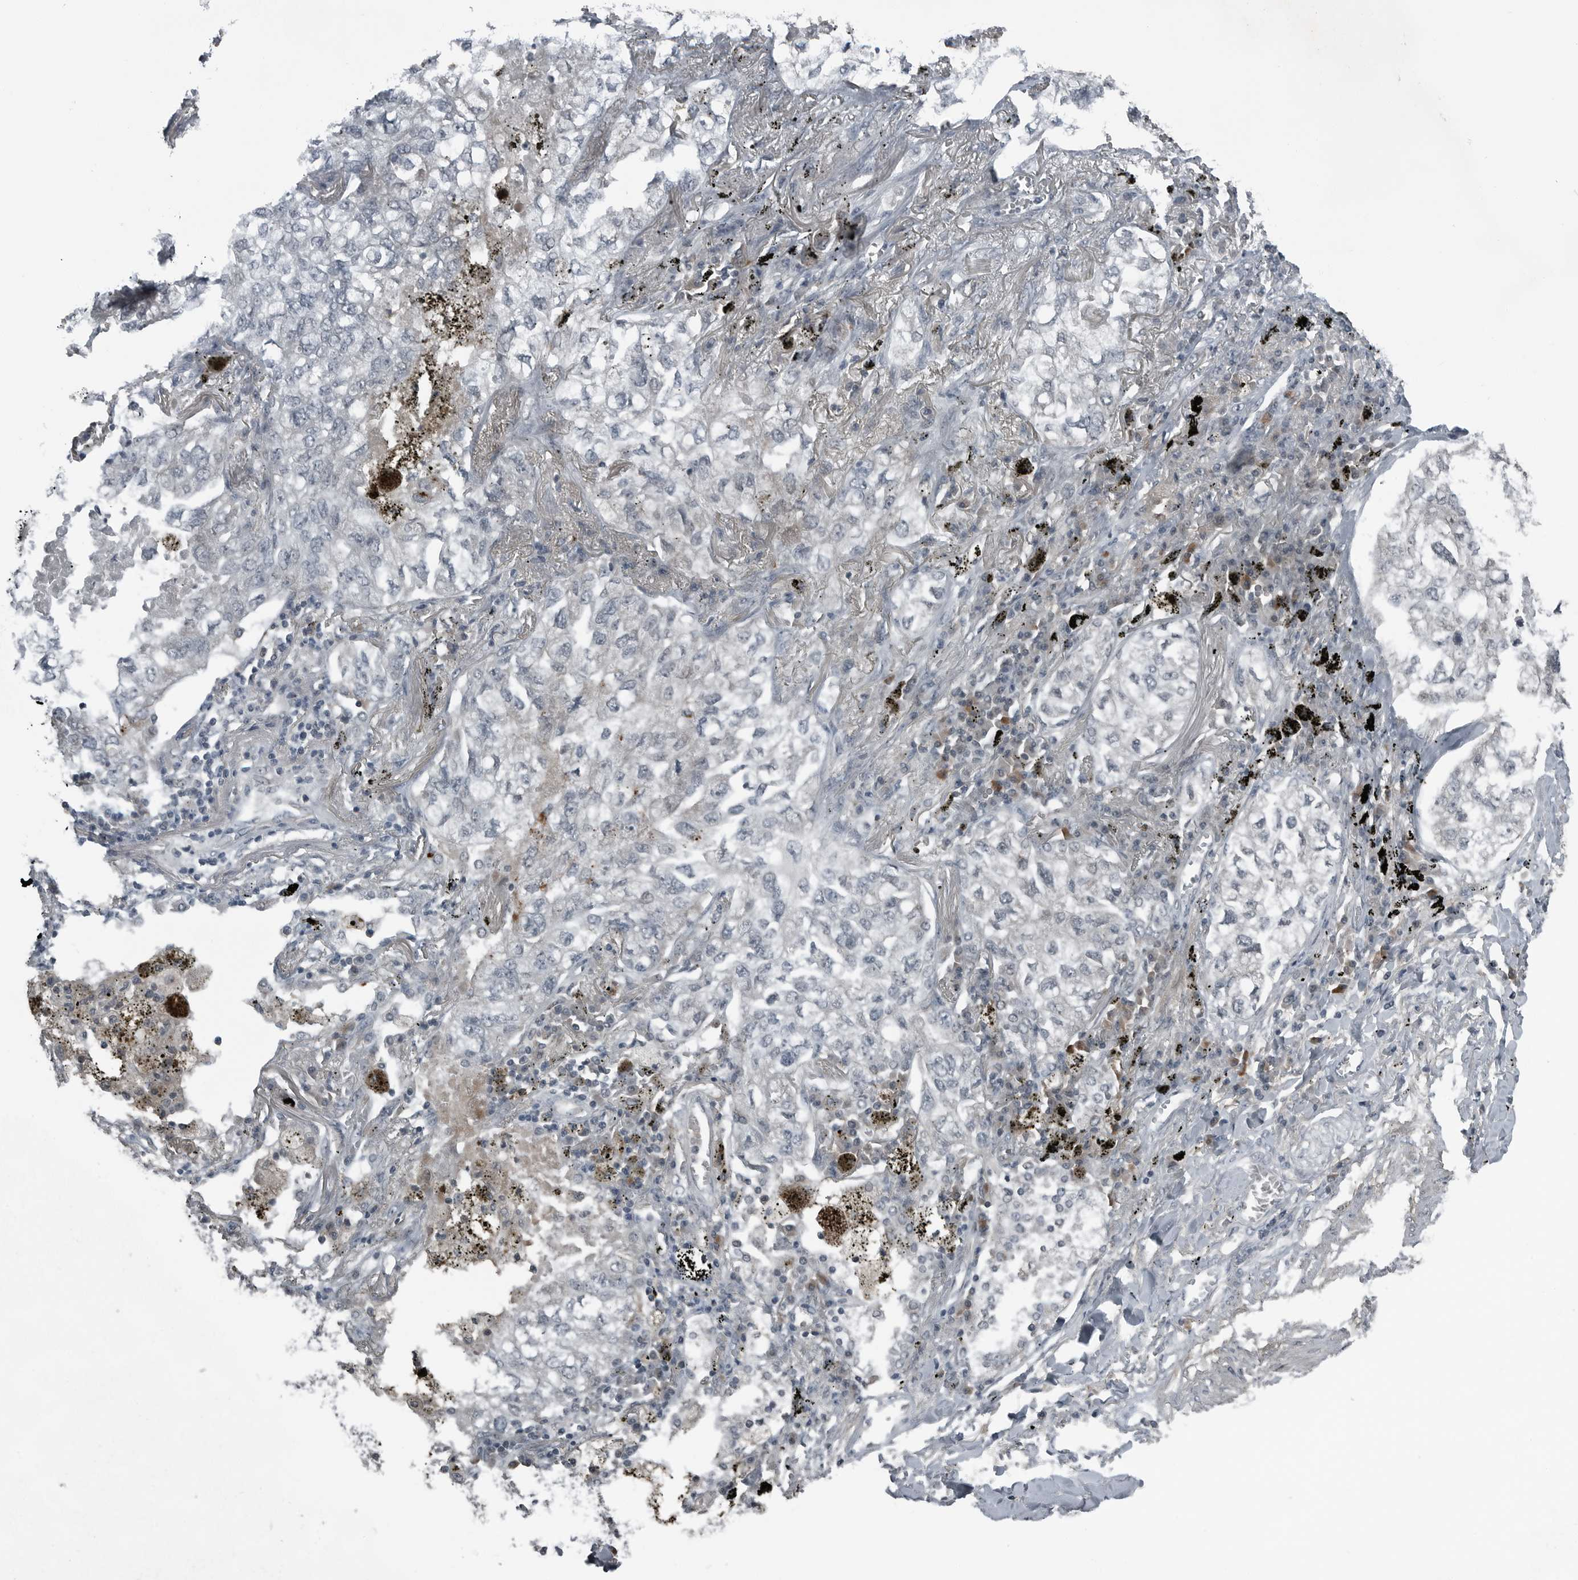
{"staining": {"intensity": "negative", "quantity": "none", "location": "none"}, "tissue": "lung cancer", "cell_type": "Tumor cells", "image_type": "cancer", "snomed": [{"axis": "morphology", "description": "Adenocarcinoma, NOS"}, {"axis": "topography", "description": "Lung"}], "caption": "Tumor cells show no significant positivity in lung cancer.", "gene": "GAK", "patient": {"sex": "male", "age": 65}}